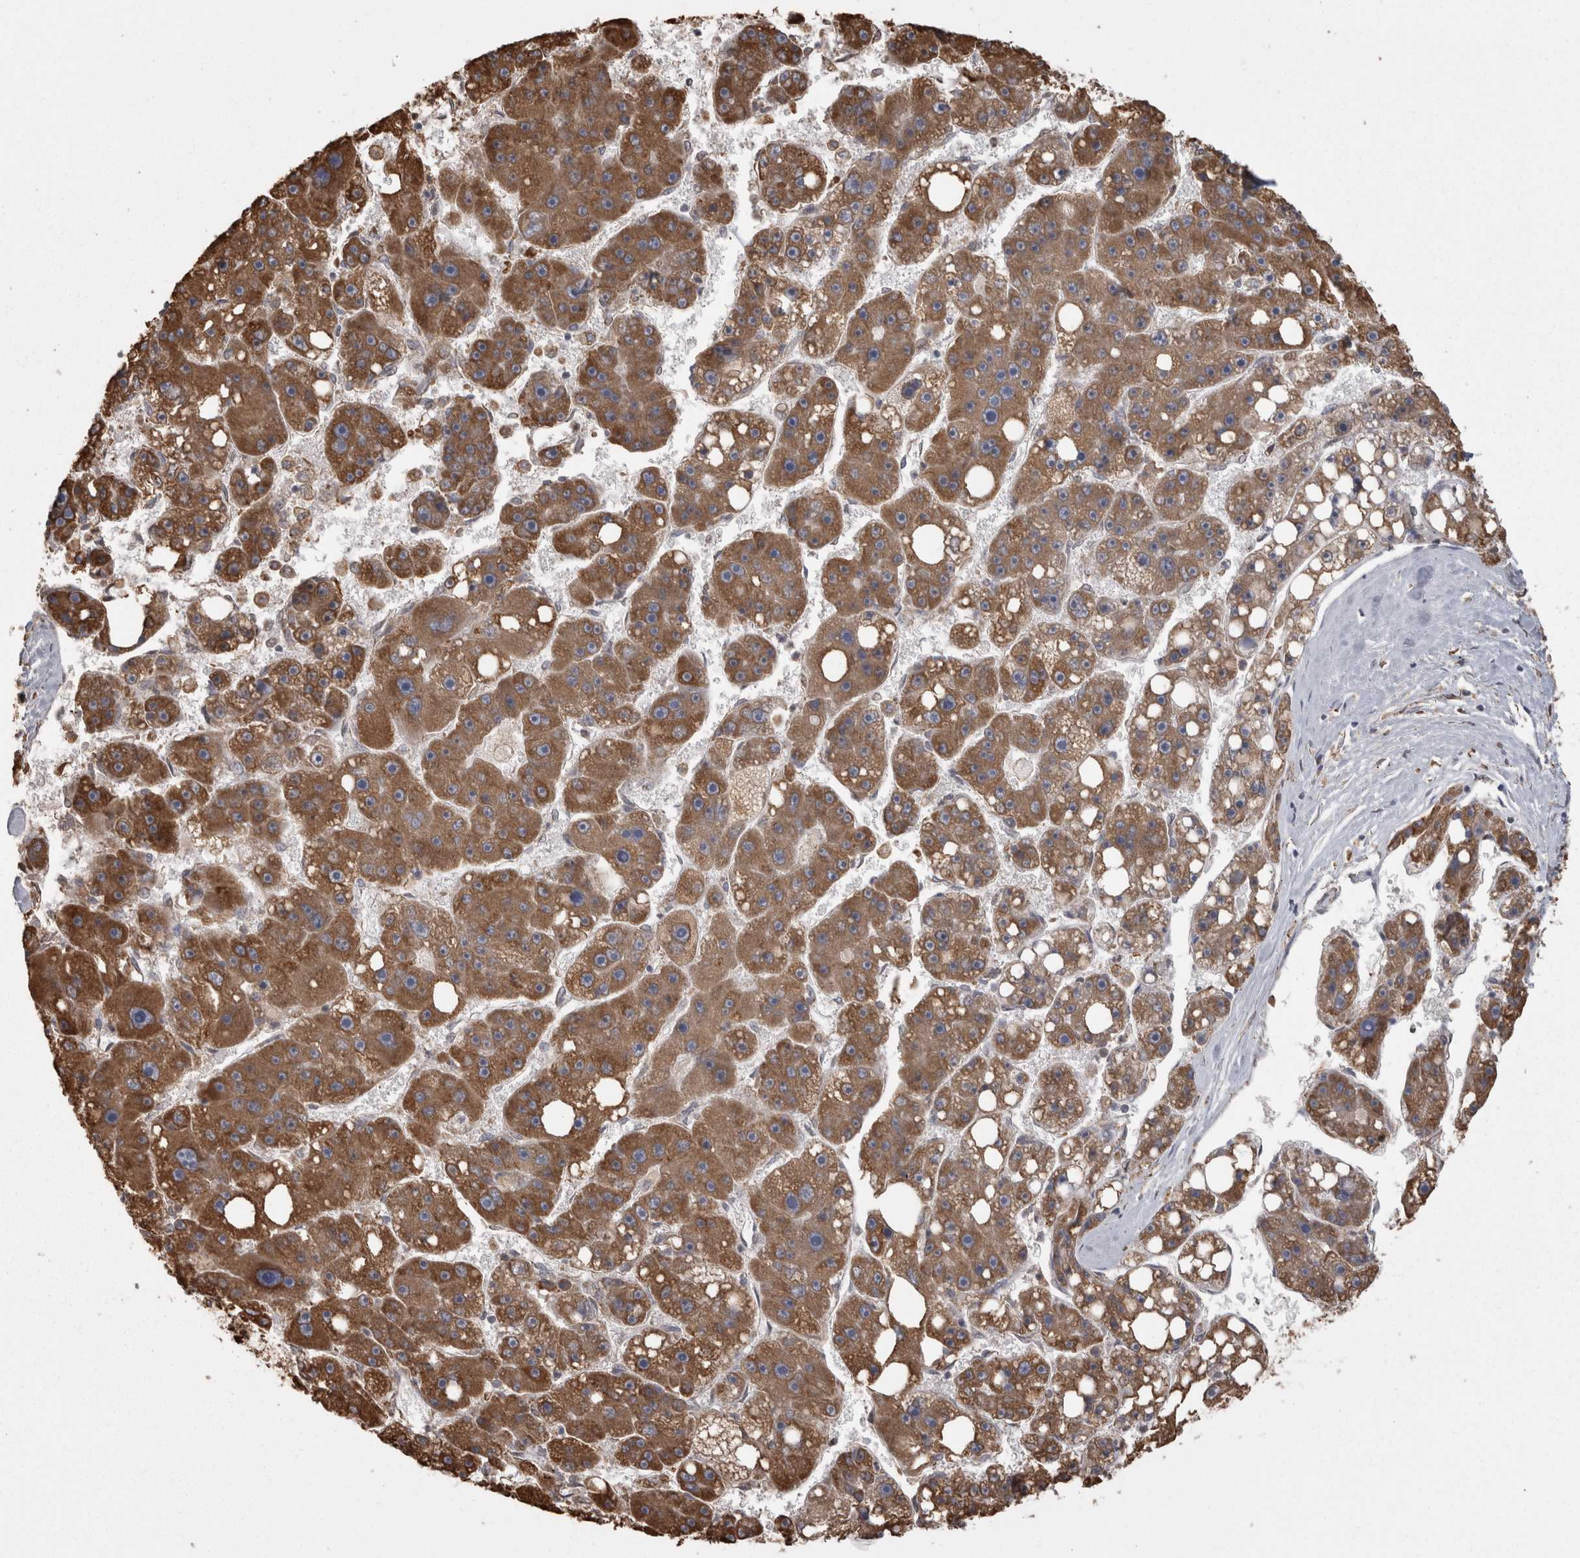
{"staining": {"intensity": "strong", "quantity": ">75%", "location": "cytoplasmic/membranous"}, "tissue": "liver cancer", "cell_type": "Tumor cells", "image_type": "cancer", "snomed": [{"axis": "morphology", "description": "Carcinoma, Hepatocellular, NOS"}, {"axis": "topography", "description": "Liver"}], "caption": "Hepatocellular carcinoma (liver) stained with DAB (3,3'-diaminobenzidine) immunohistochemistry (IHC) exhibits high levels of strong cytoplasmic/membranous staining in about >75% of tumor cells.", "gene": "PON2", "patient": {"sex": "female", "age": 61}}